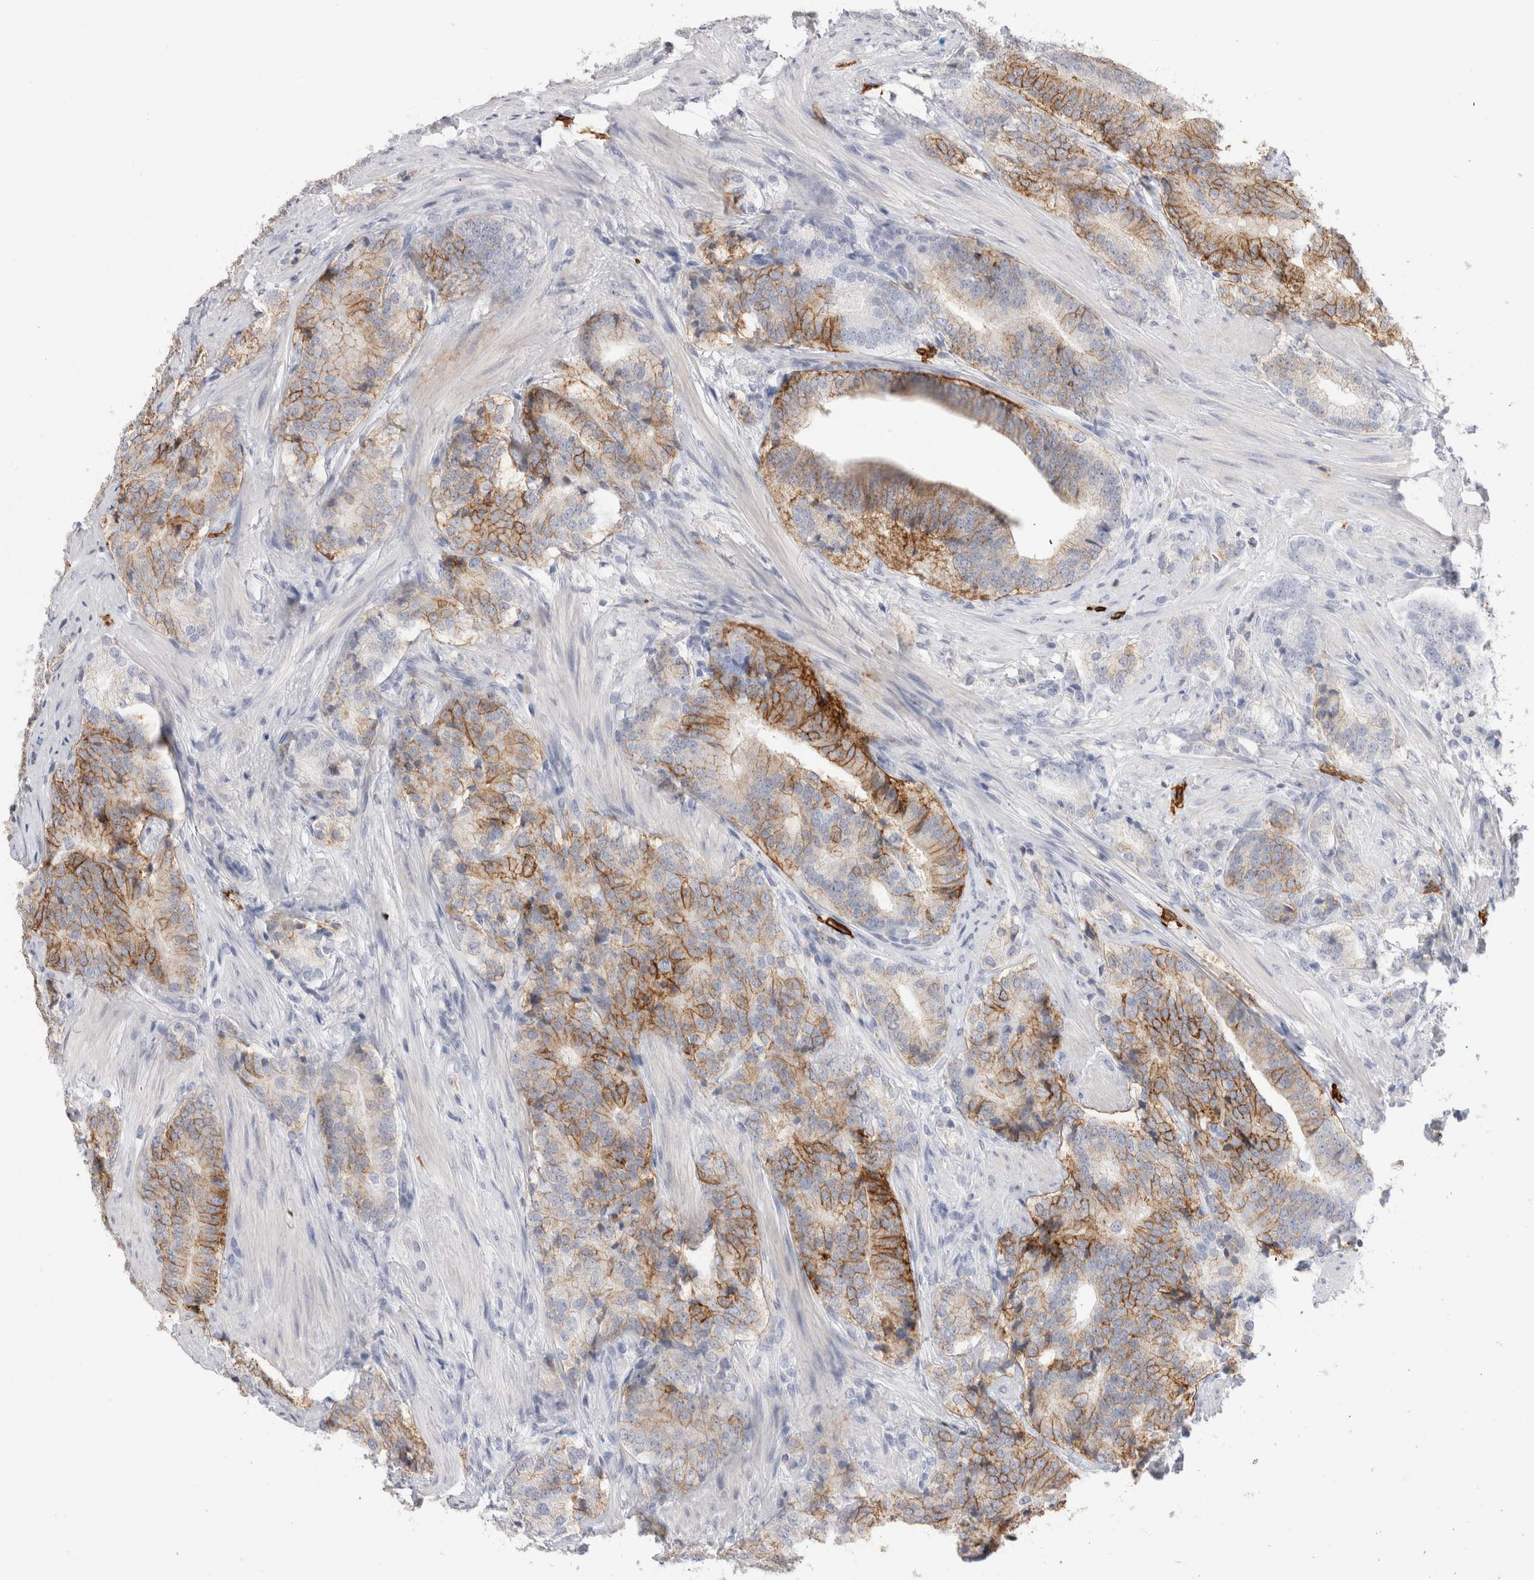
{"staining": {"intensity": "moderate", "quantity": "25%-75%", "location": "cytoplasmic/membranous"}, "tissue": "prostate cancer", "cell_type": "Tumor cells", "image_type": "cancer", "snomed": [{"axis": "morphology", "description": "Adenocarcinoma, High grade"}, {"axis": "topography", "description": "Prostate"}], "caption": "Tumor cells reveal medium levels of moderate cytoplasmic/membranous expression in approximately 25%-75% of cells in prostate cancer (adenocarcinoma (high-grade)). (DAB IHC, brown staining for protein, blue staining for nuclei).", "gene": "CD38", "patient": {"sex": "male", "age": 55}}